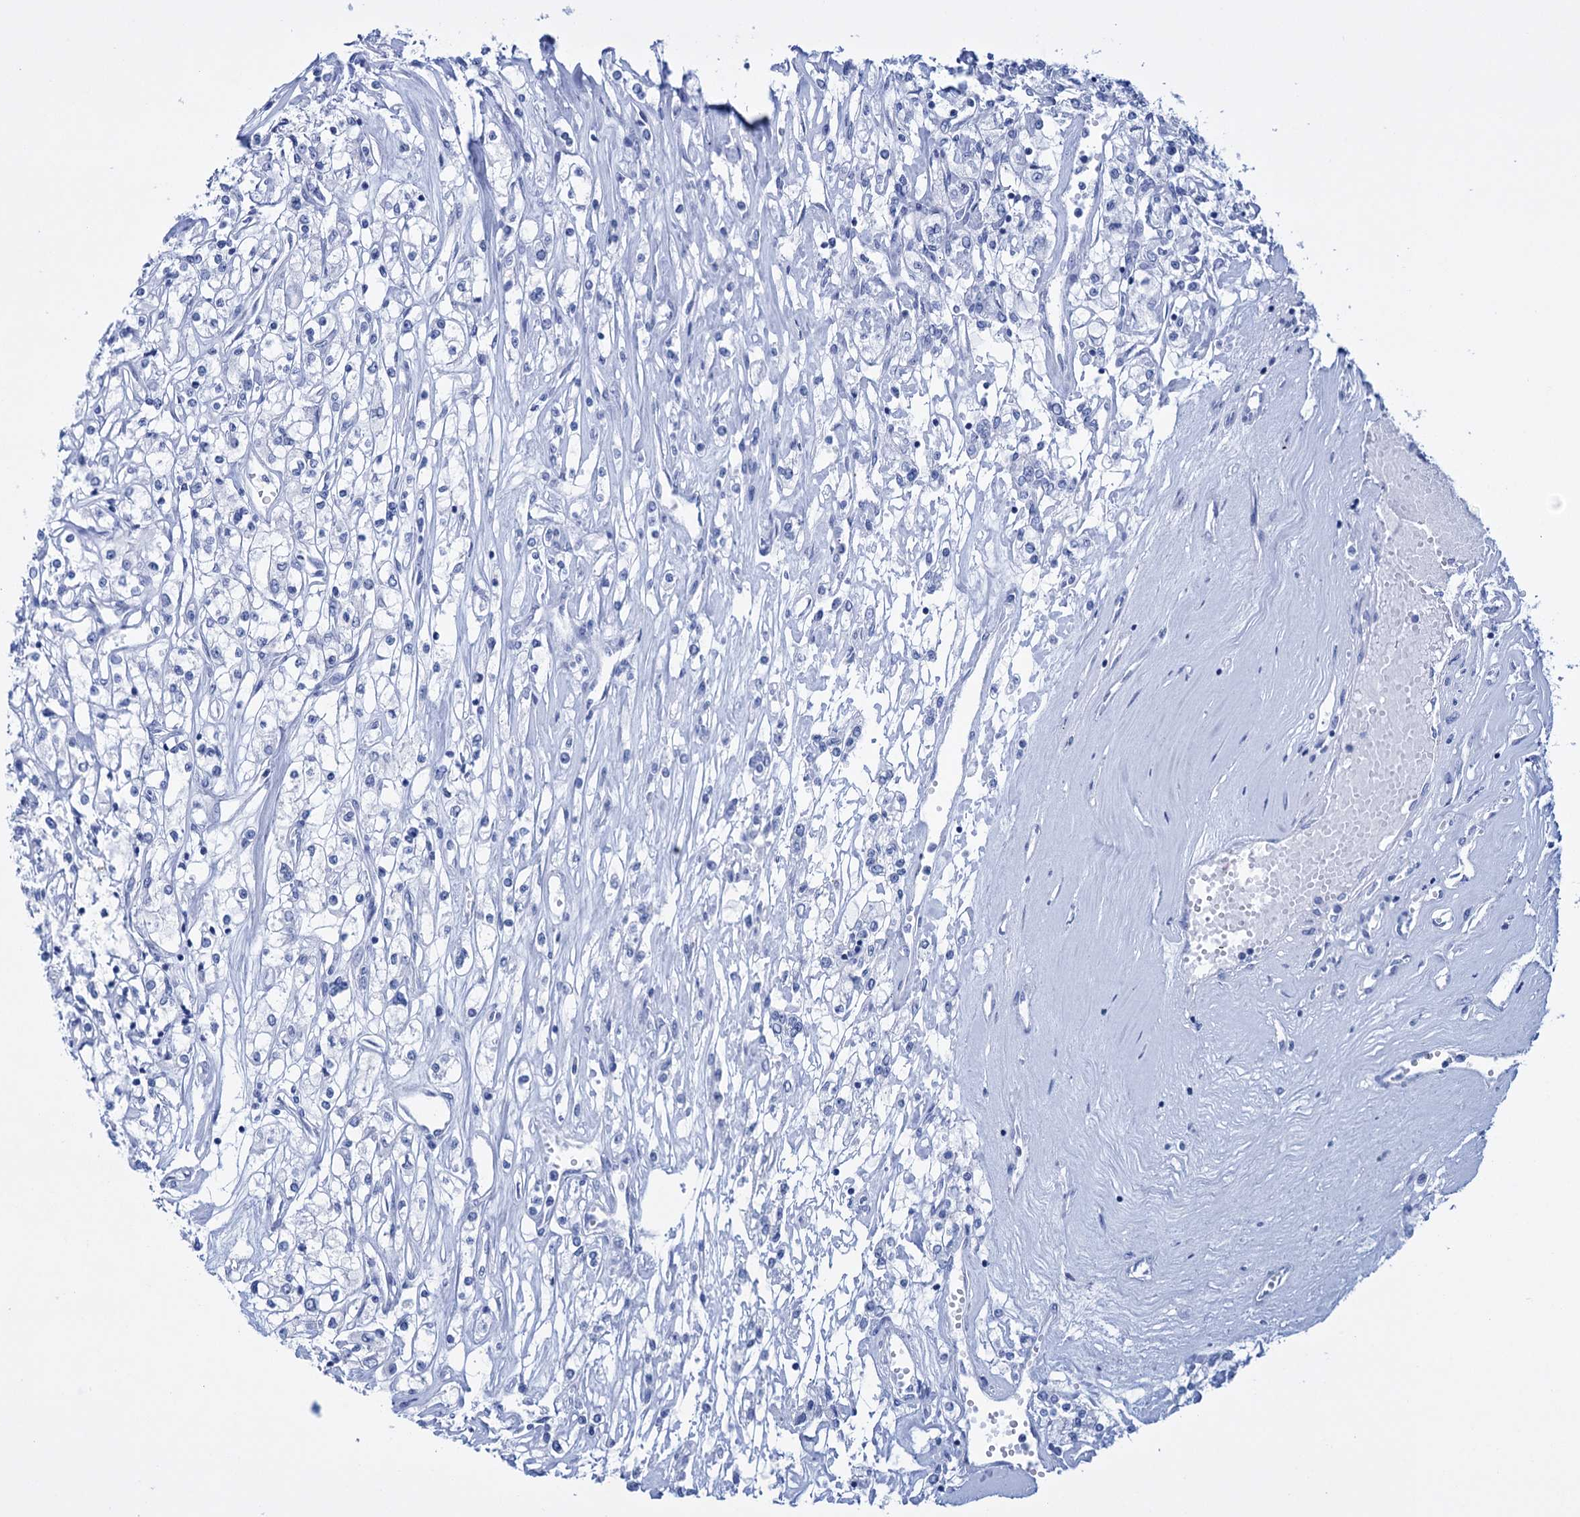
{"staining": {"intensity": "negative", "quantity": "none", "location": "none"}, "tissue": "renal cancer", "cell_type": "Tumor cells", "image_type": "cancer", "snomed": [{"axis": "morphology", "description": "Adenocarcinoma, NOS"}, {"axis": "topography", "description": "Kidney"}], "caption": "The image demonstrates no significant positivity in tumor cells of adenocarcinoma (renal).", "gene": "FBXW12", "patient": {"sex": "female", "age": 59}}